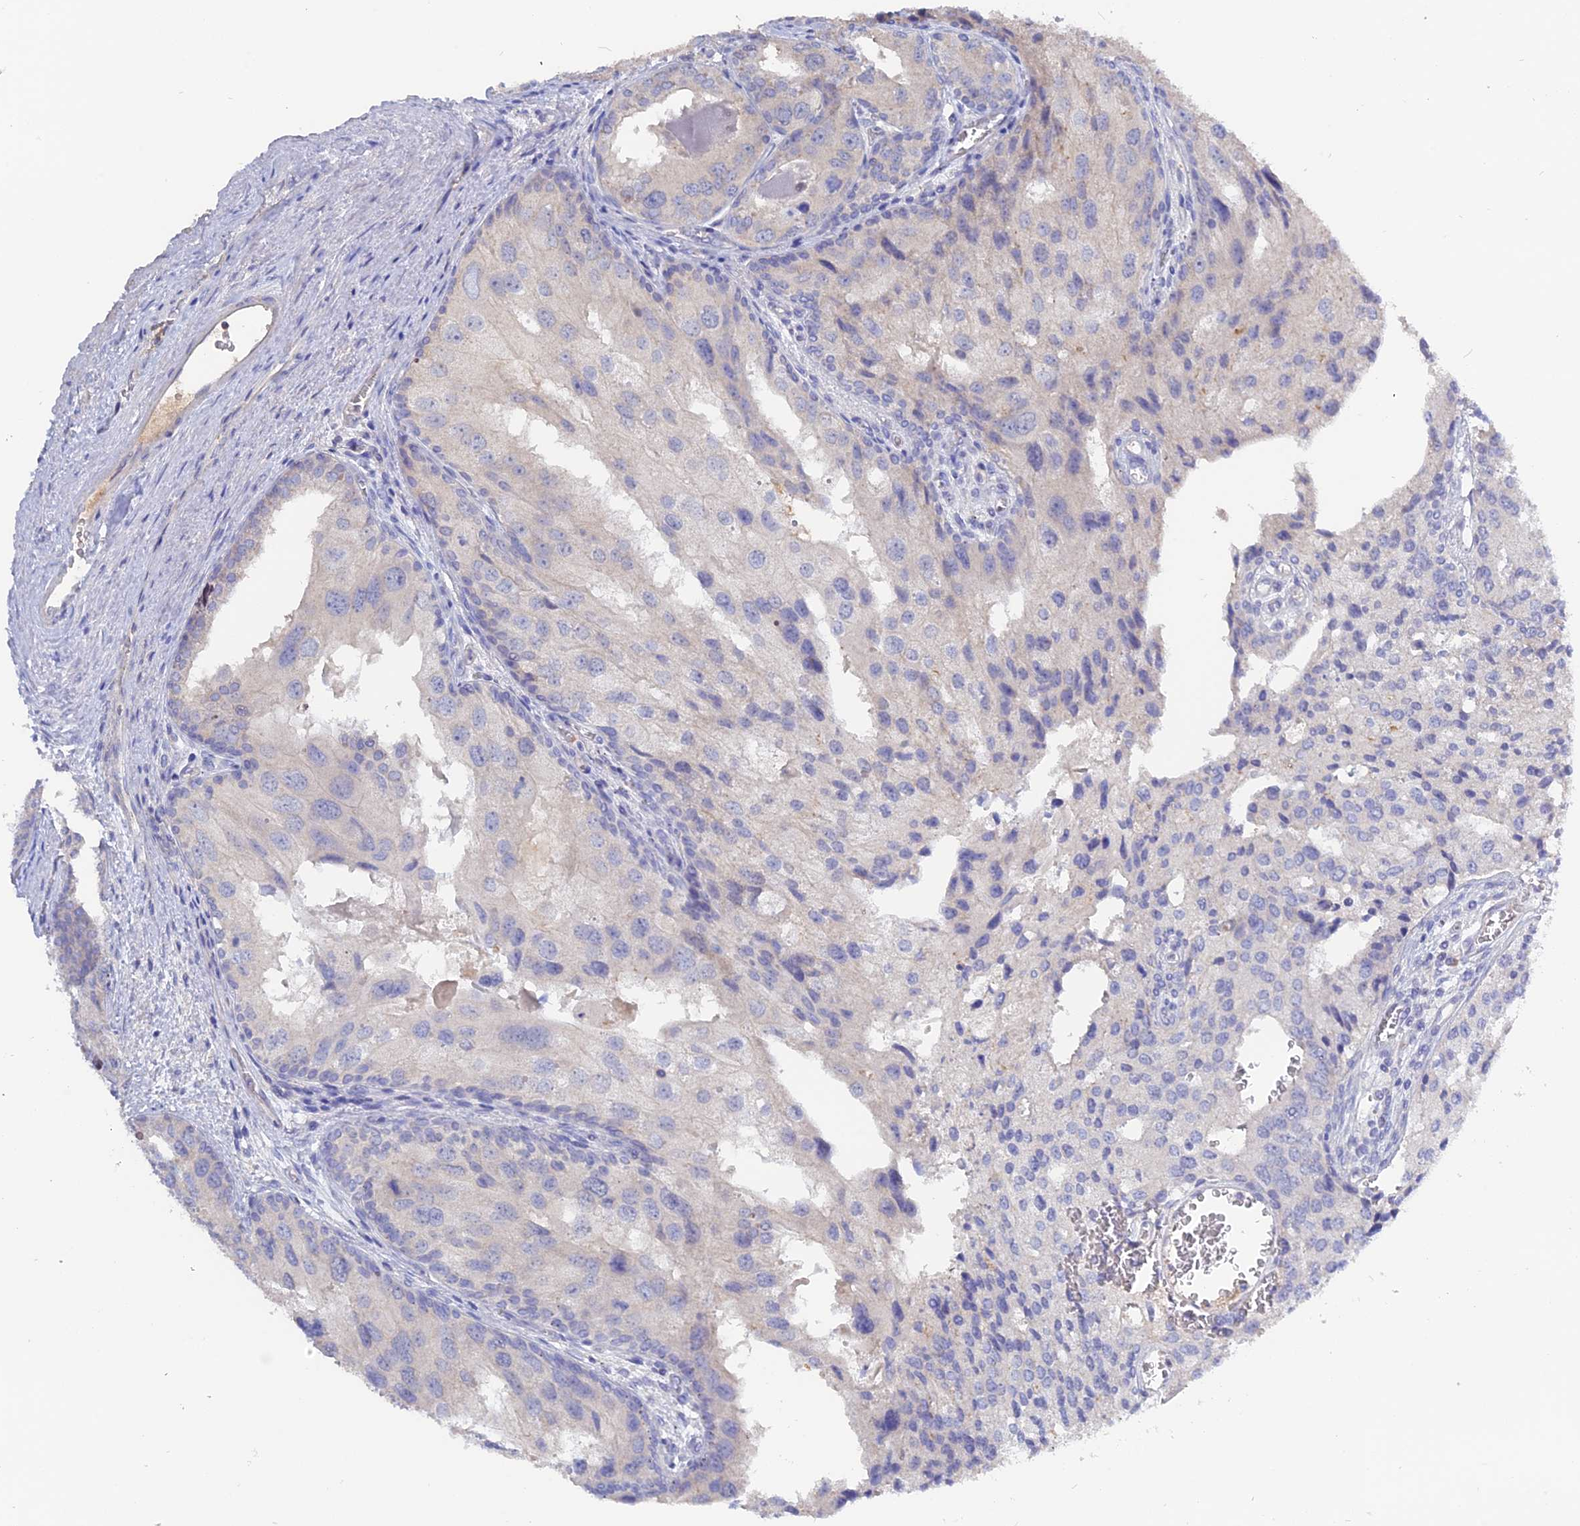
{"staining": {"intensity": "weak", "quantity": "<25%", "location": "cytoplasmic/membranous"}, "tissue": "prostate cancer", "cell_type": "Tumor cells", "image_type": "cancer", "snomed": [{"axis": "morphology", "description": "Adenocarcinoma, High grade"}, {"axis": "topography", "description": "Prostate"}], "caption": "Immunohistochemical staining of human prostate cancer (adenocarcinoma (high-grade)) reveals no significant positivity in tumor cells. (IHC, brightfield microscopy, high magnification).", "gene": "ADGRA1", "patient": {"sex": "male", "age": 62}}